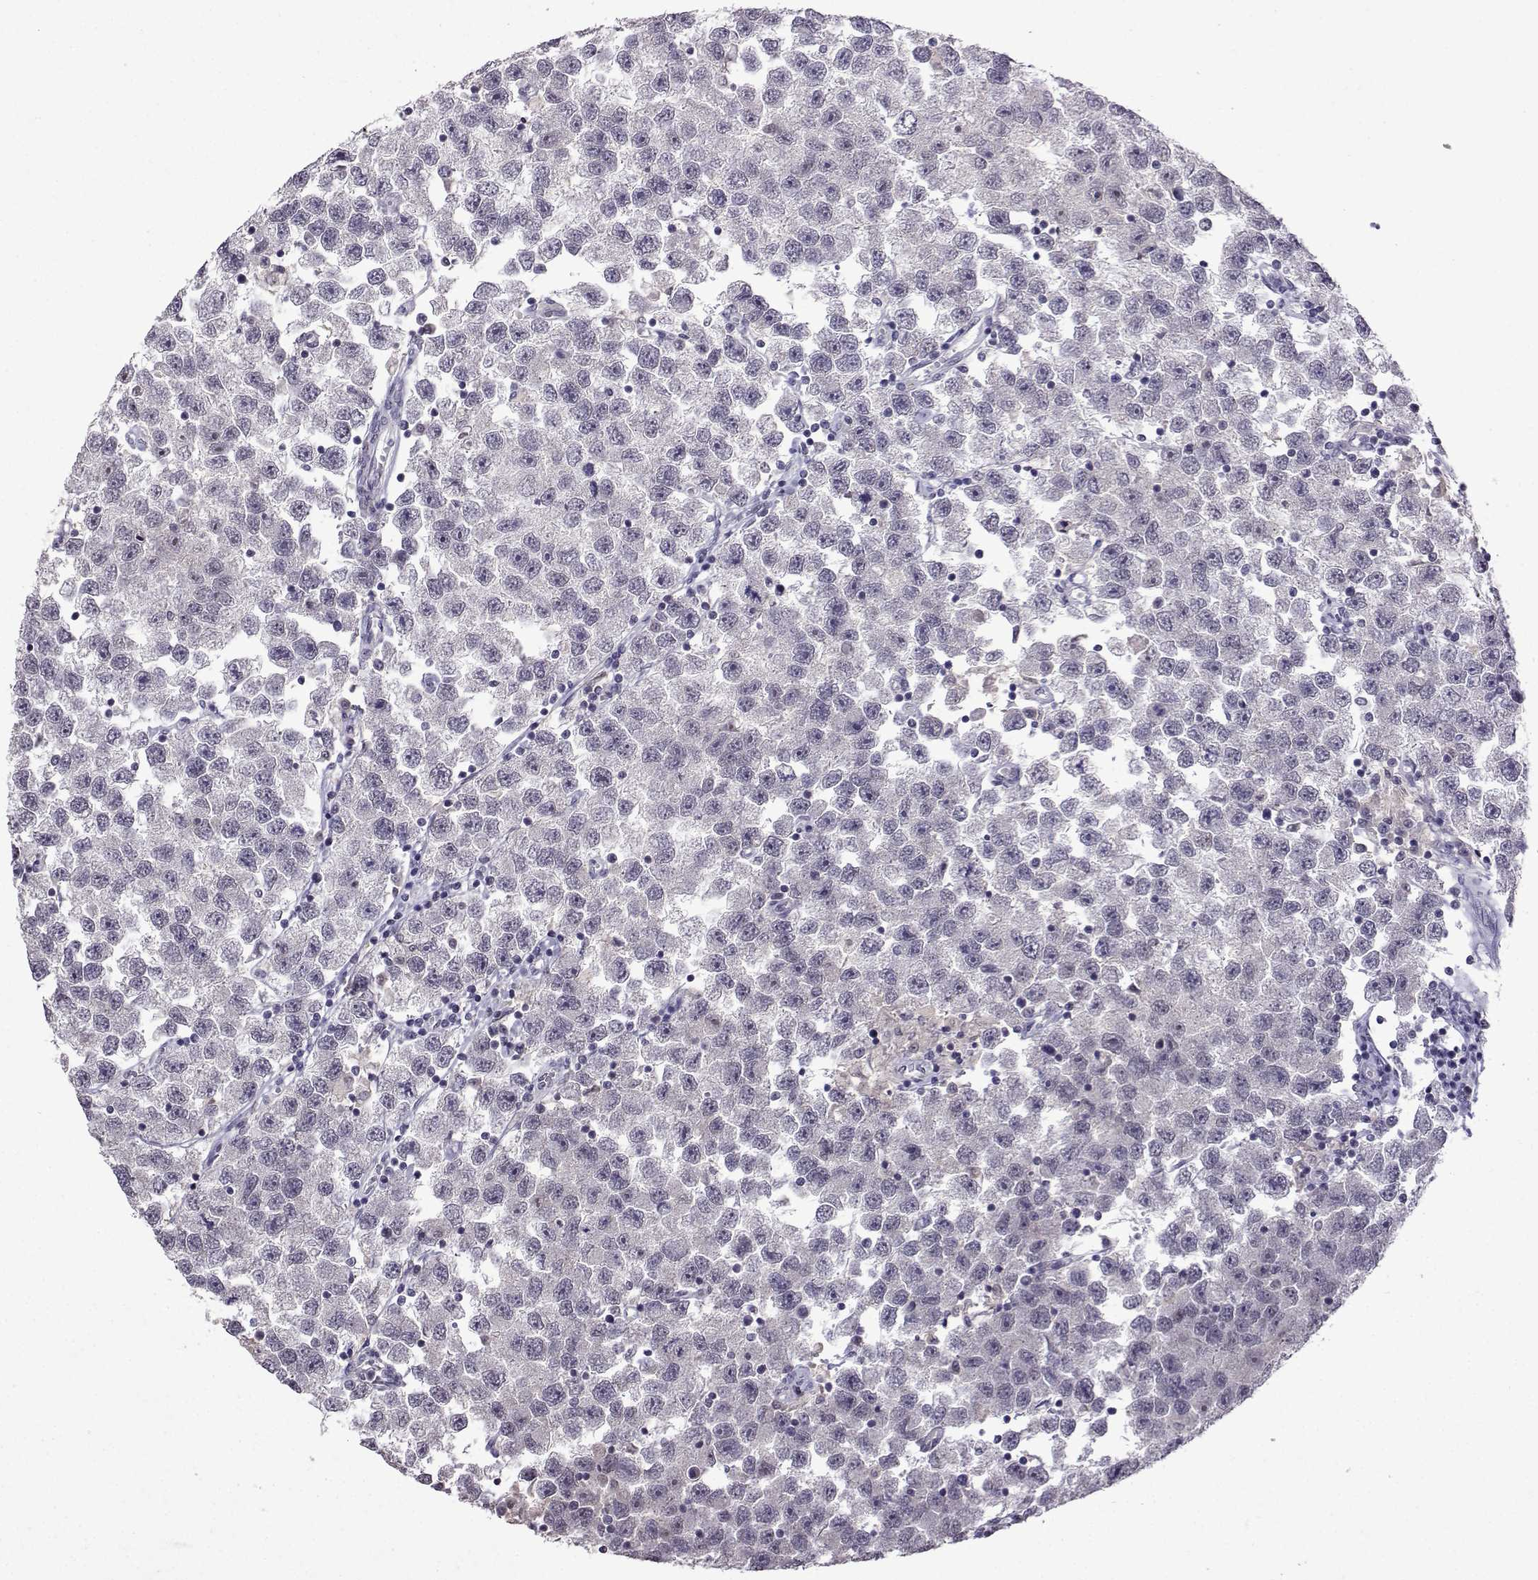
{"staining": {"intensity": "negative", "quantity": "none", "location": "none"}, "tissue": "testis cancer", "cell_type": "Tumor cells", "image_type": "cancer", "snomed": [{"axis": "morphology", "description": "Seminoma, NOS"}, {"axis": "topography", "description": "Testis"}], "caption": "Testis seminoma stained for a protein using immunohistochemistry reveals no positivity tumor cells.", "gene": "CCL28", "patient": {"sex": "male", "age": 26}}